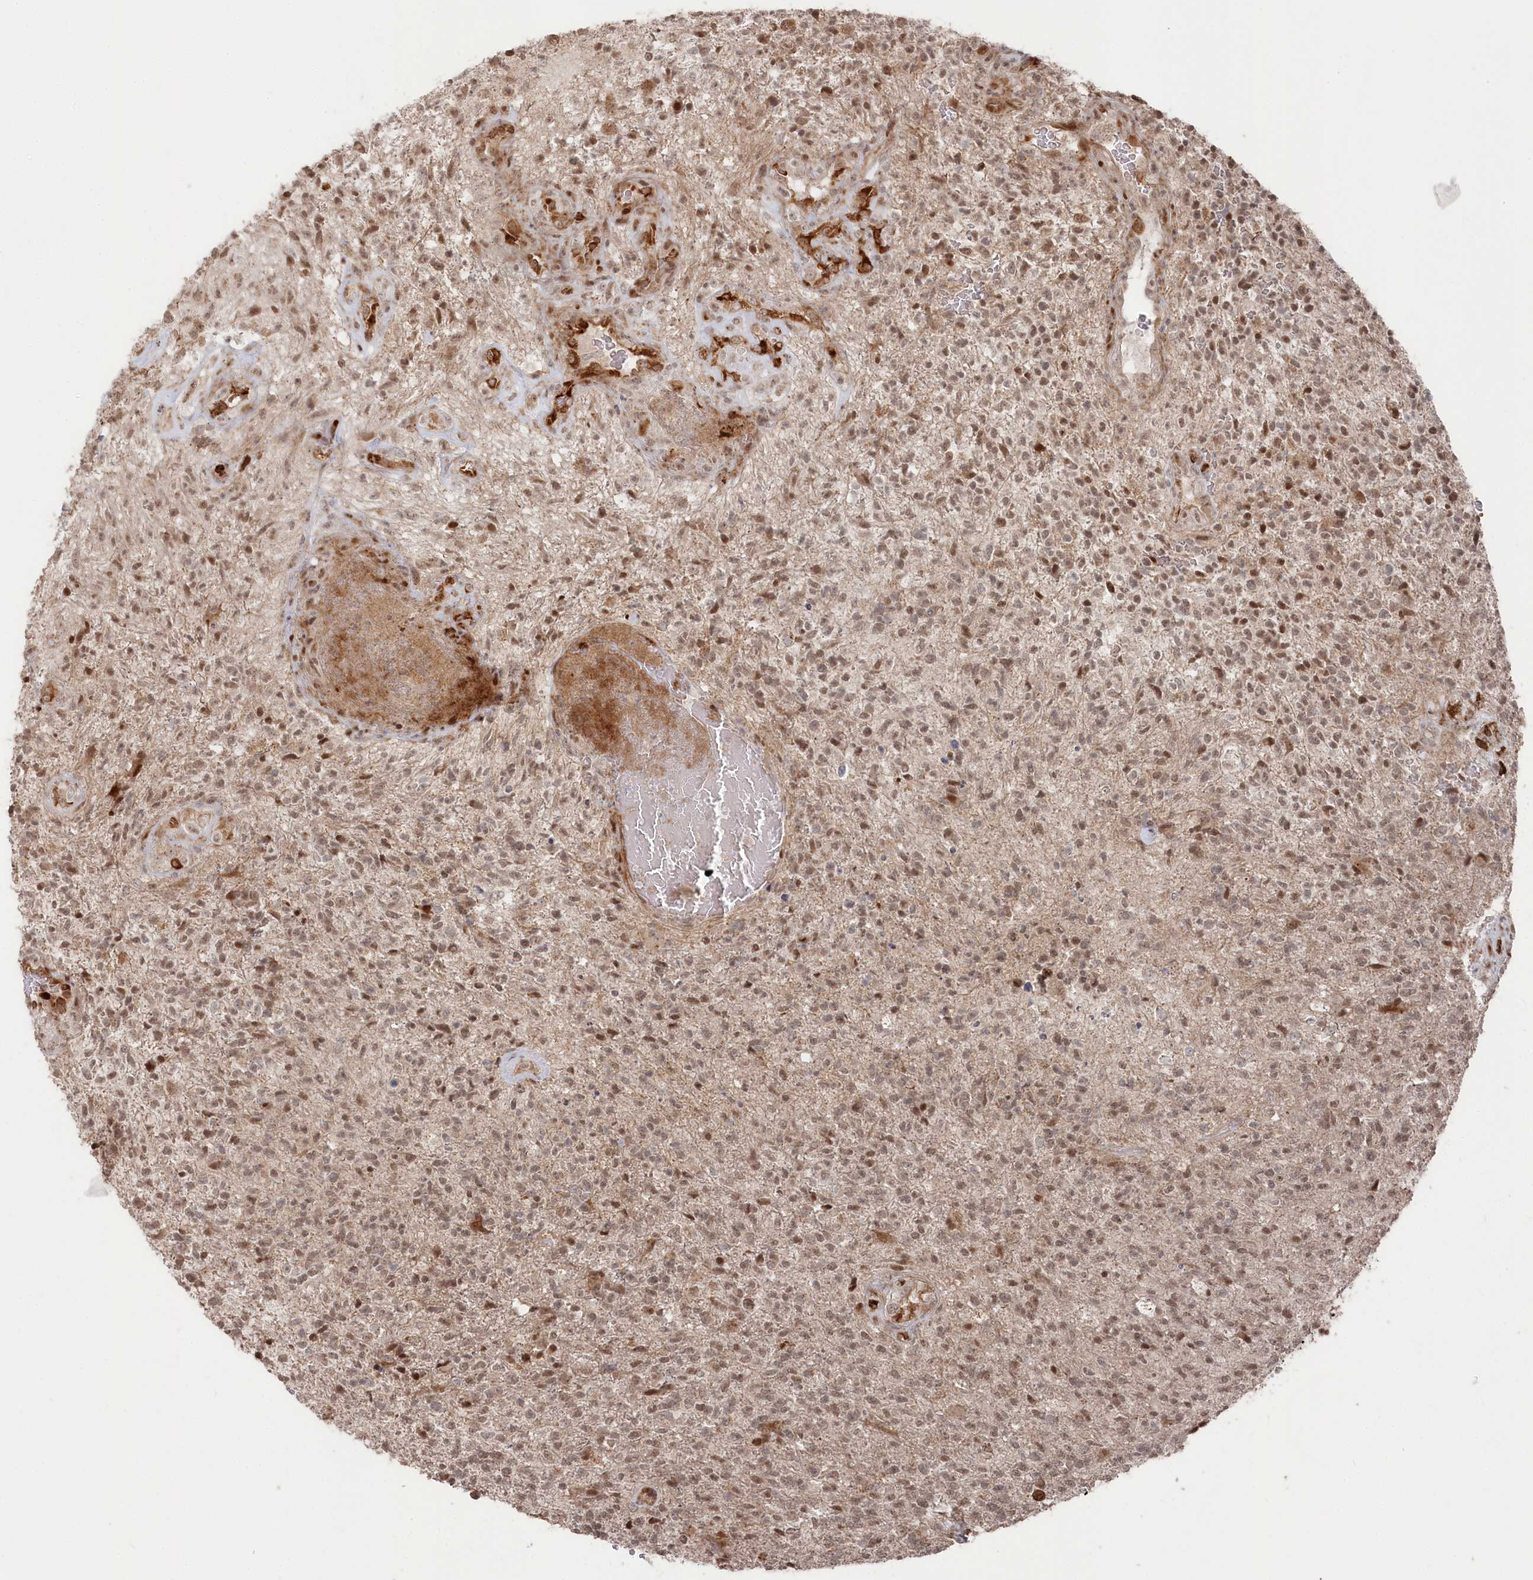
{"staining": {"intensity": "moderate", "quantity": ">75%", "location": "nuclear"}, "tissue": "glioma", "cell_type": "Tumor cells", "image_type": "cancer", "snomed": [{"axis": "morphology", "description": "Glioma, malignant, High grade"}, {"axis": "topography", "description": "Brain"}], "caption": "This is a micrograph of immunohistochemistry staining of glioma, which shows moderate positivity in the nuclear of tumor cells.", "gene": "POLR3A", "patient": {"sex": "male", "age": 56}}